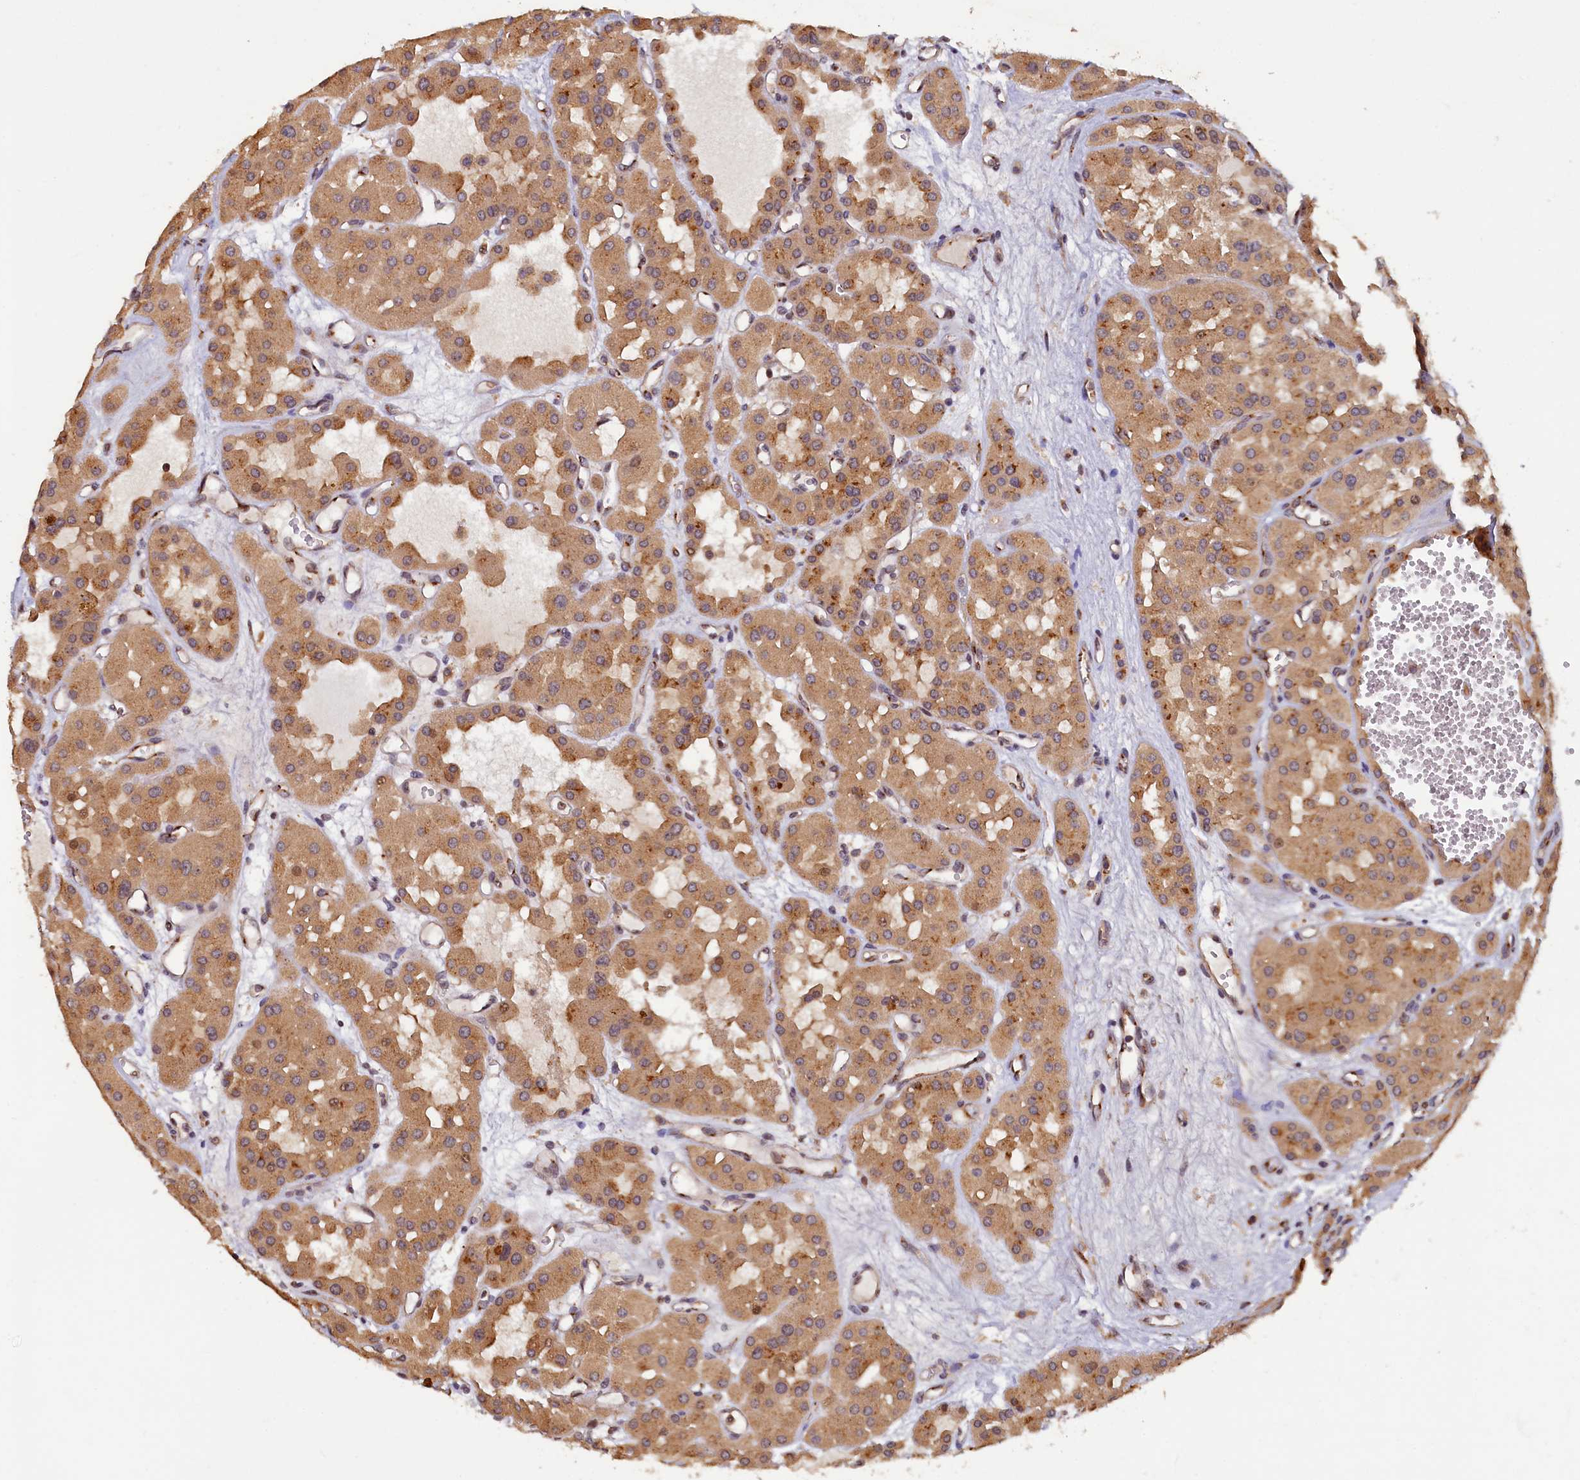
{"staining": {"intensity": "moderate", "quantity": ">75%", "location": "cytoplasmic/membranous"}, "tissue": "renal cancer", "cell_type": "Tumor cells", "image_type": "cancer", "snomed": [{"axis": "morphology", "description": "Carcinoma, NOS"}, {"axis": "topography", "description": "Kidney"}], "caption": "High-magnification brightfield microscopy of renal cancer (carcinoma) stained with DAB (brown) and counterstained with hematoxylin (blue). tumor cells exhibit moderate cytoplasmic/membranous staining is seen in about>75% of cells. The protein of interest is stained brown, and the nuclei are stained in blue (DAB (3,3'-diaminobenzidine) IHC with brightfield microscopy, high magnification).", "gene": "TMEM181", "patient": {"sex": "female", "age": 75}}